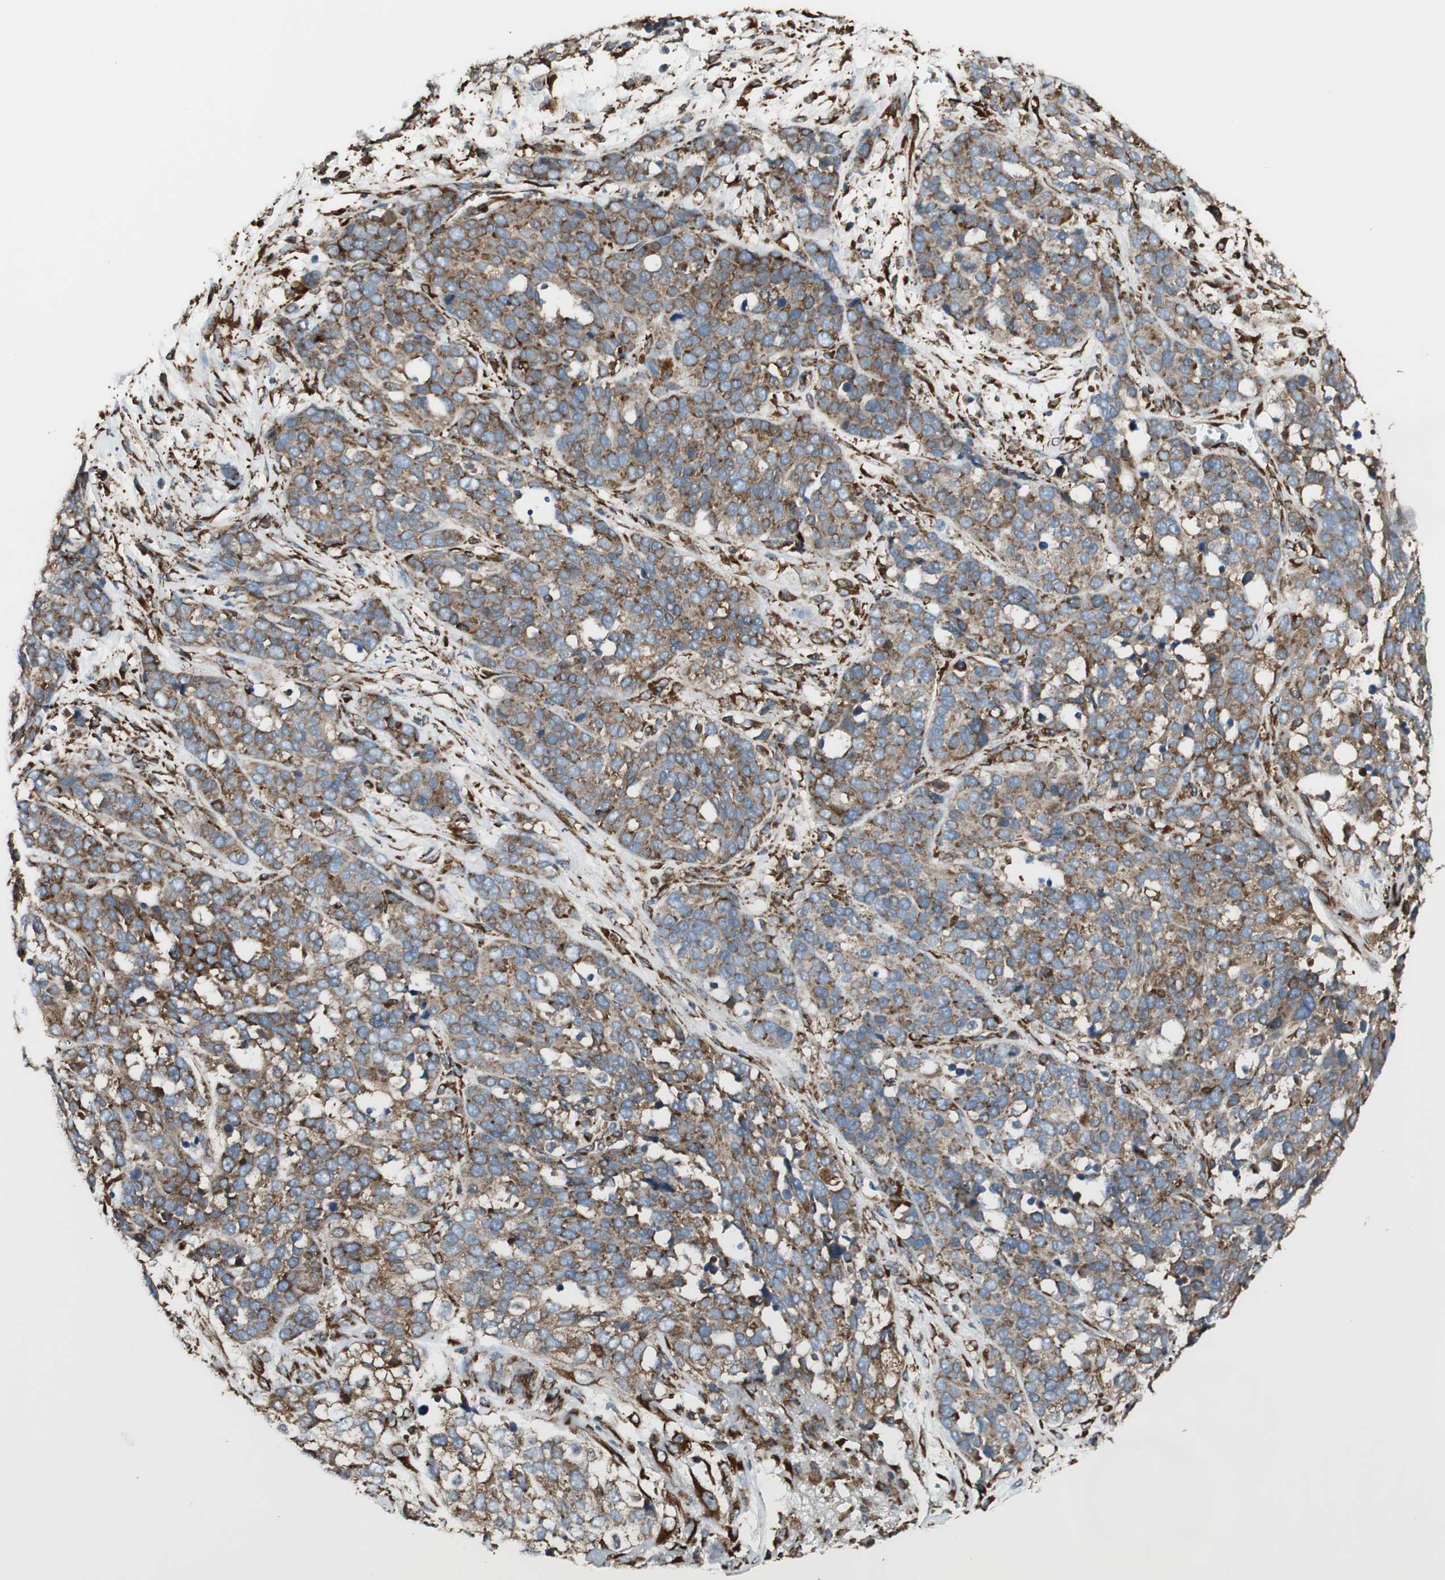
{"staining": {"intensity": "moderate", "quantity": ">75%", "location": "cytoplasmic/membranous"}, "tissue": "ovarian cancer", "cell_type": "Tumor cells", "image_type": "cancer", "snomed": [{"axis": "morphology", "description": "Cystadenocarcinoma, serous, NOS"}, {"axis": "topography", "description": "Ovary"}], "caption": "A micrograph of human ovarian serous cystadenocarcinoma stained for a protein displays moderate cytoplasmic/membranous brown staining in tumor cells.", "gene": "RRBP1", "patient": {"sex": "female", "age": 44}}